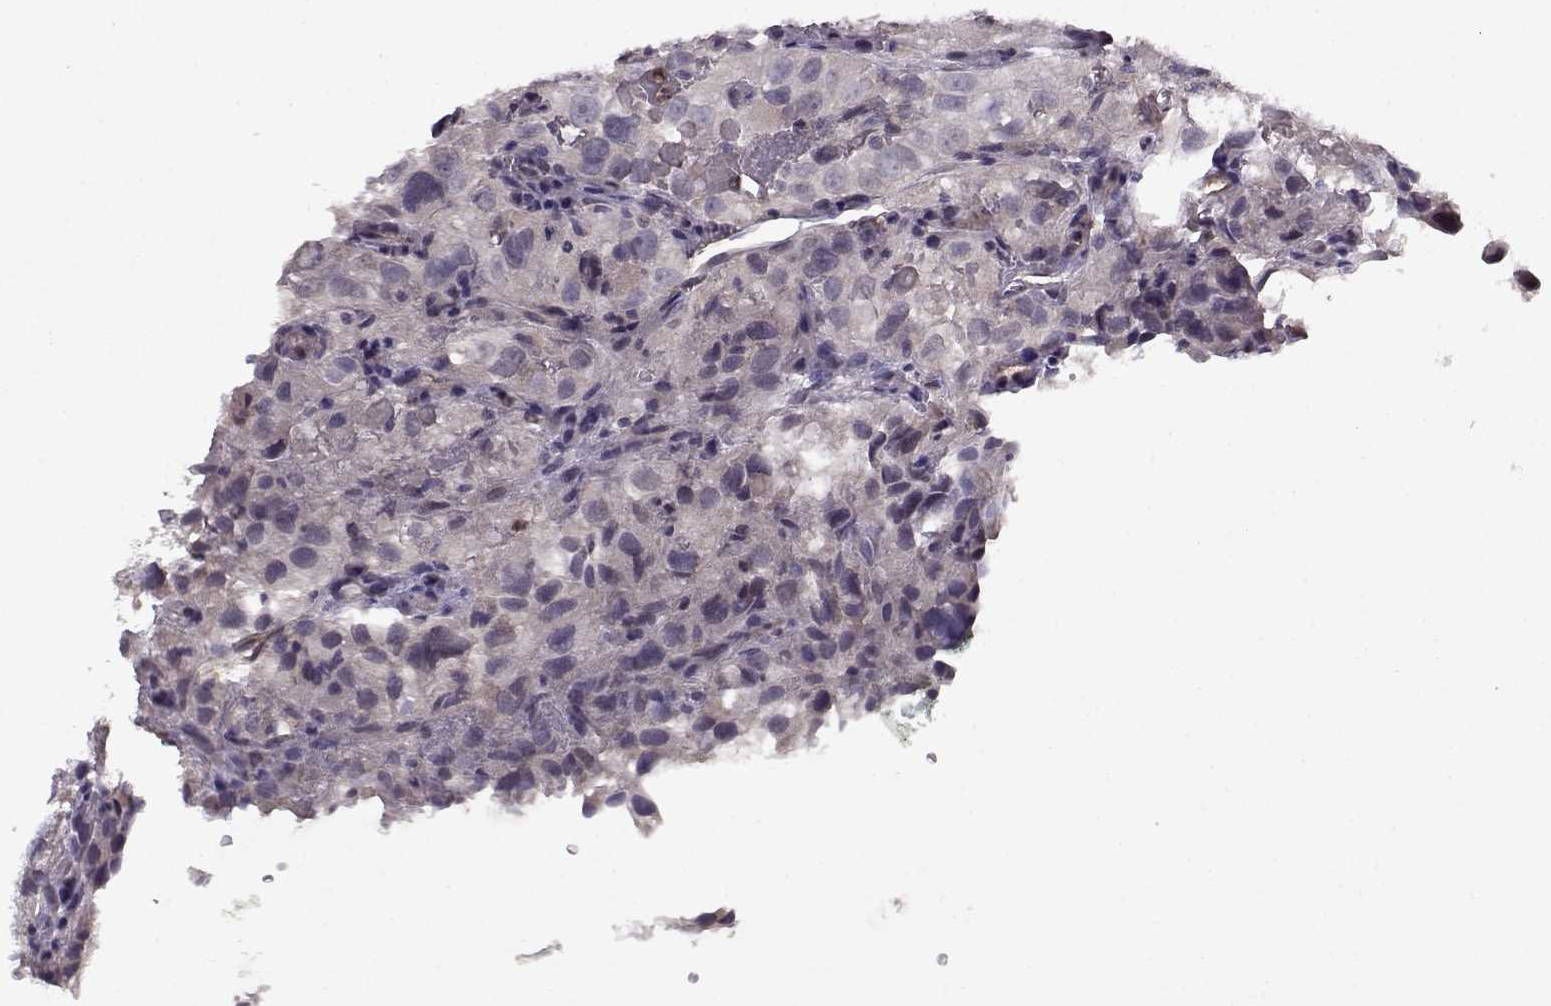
{"staining": {"intensity": "negative", "quantity": "none", "location": "none"}, "tissue": "renal cancer", "cell_type": "Tumor cells", "image_type": "cancer", "snomed": [{"axis": "morphology", "description": "Adenocarcinoma, NOS"}, {"axis": "topography", "description": "Kidney"}], "caption": "Renal cancer (adenocarcinoma) stained for a protein using immunohistochemistry (IHC) reveals no staining tumor cells.", "gene": "BMX", "patient": {"sex": "male", "age": 64}}